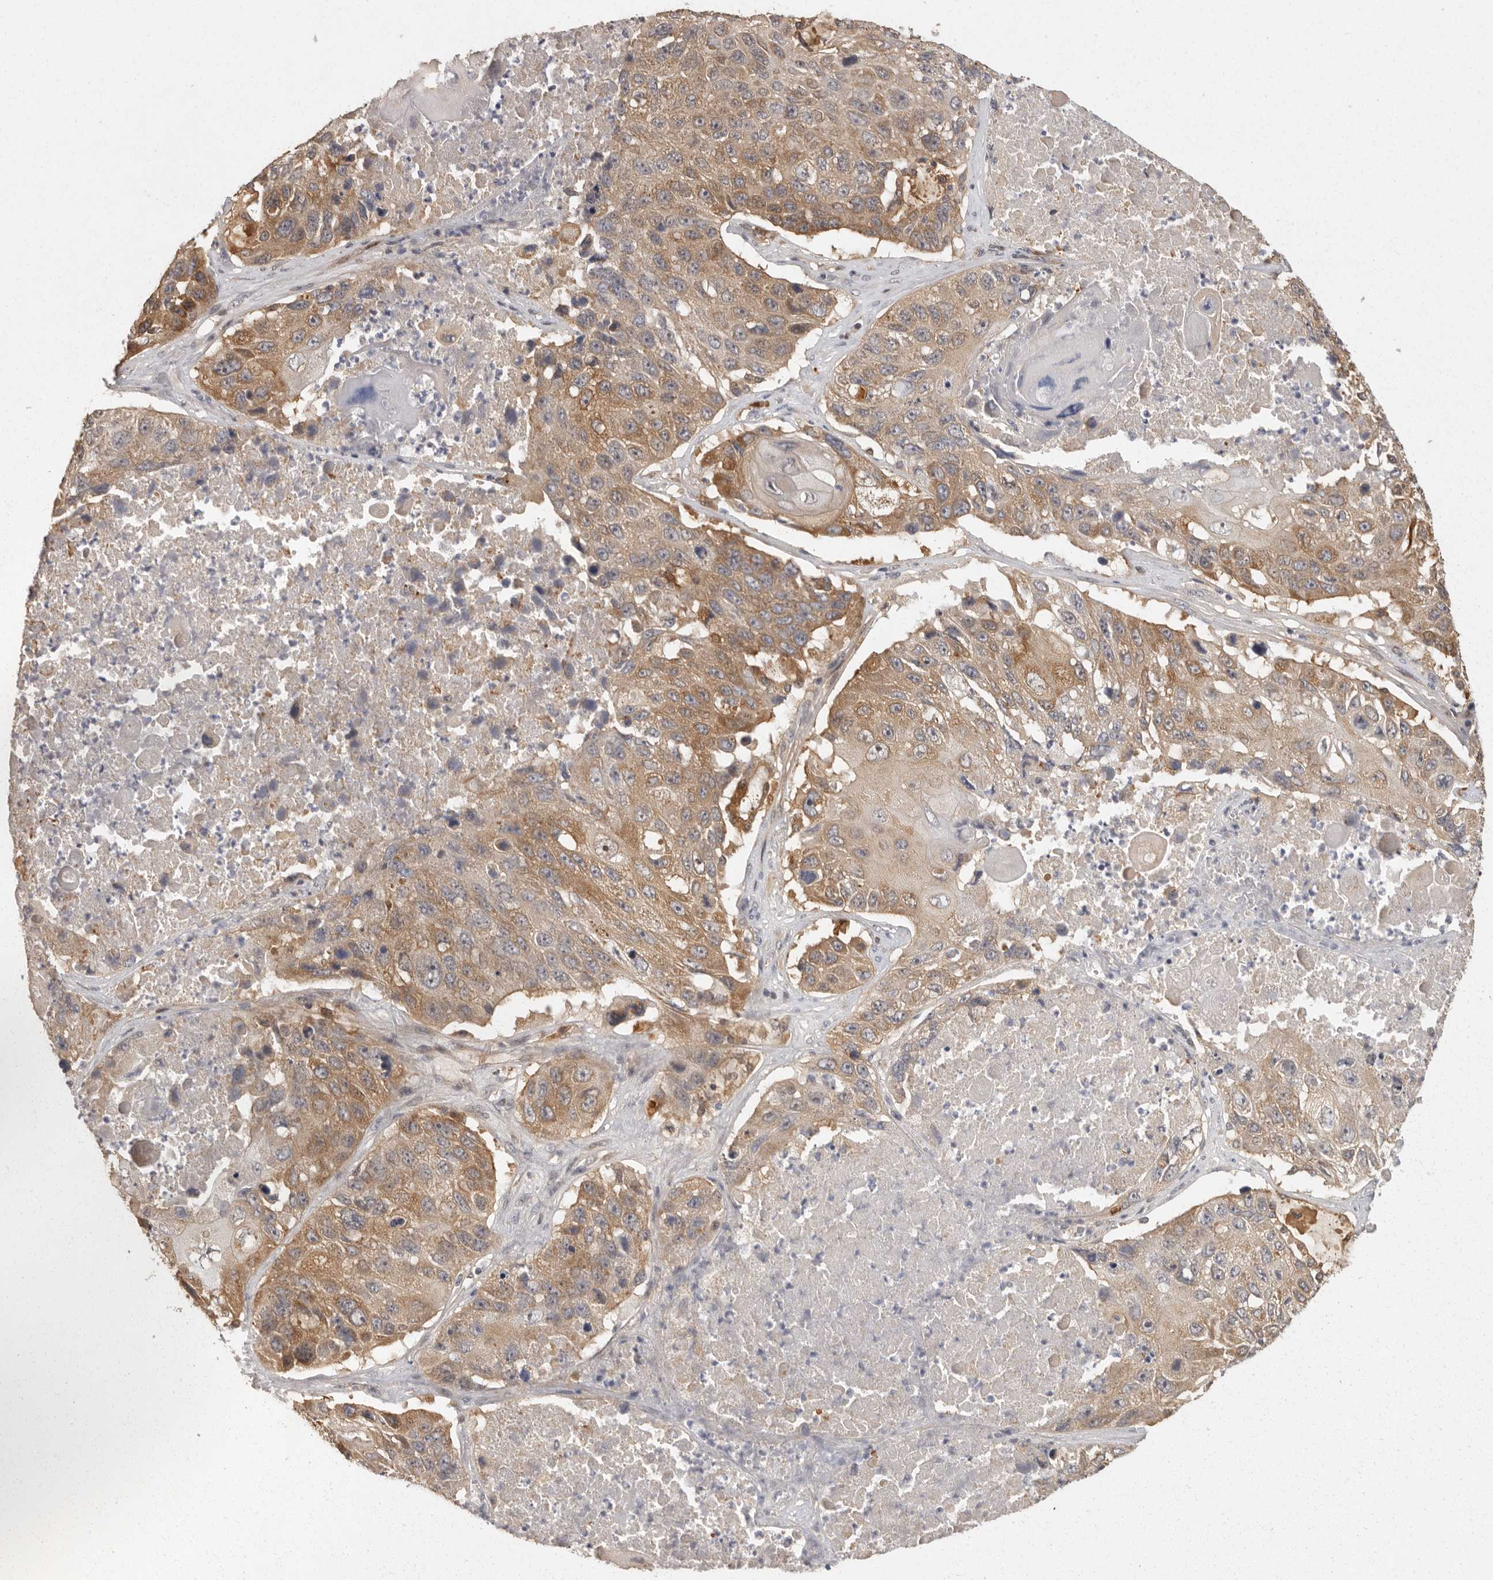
{"staining": {"intensity": "moderate", "quantity": ">75%", "location": "cytoplasmic/membranous"}, "tissue": "lung cancer", "cell_type": "Tumor cells", "image_type": "cancer", "snomed": [{"axis": "morphology", "description": "Squamous cell carcinoma, NOS"}, {"axis": "topography", "description": "Lung"}], "caption": "This is an image of IHC staining of lung cancer, which shows moderate expression in the cytoplasmic/membranous of tumor cells.", "gene": "BAIAP2", "patient": {"sex": "male", "age": 61}}